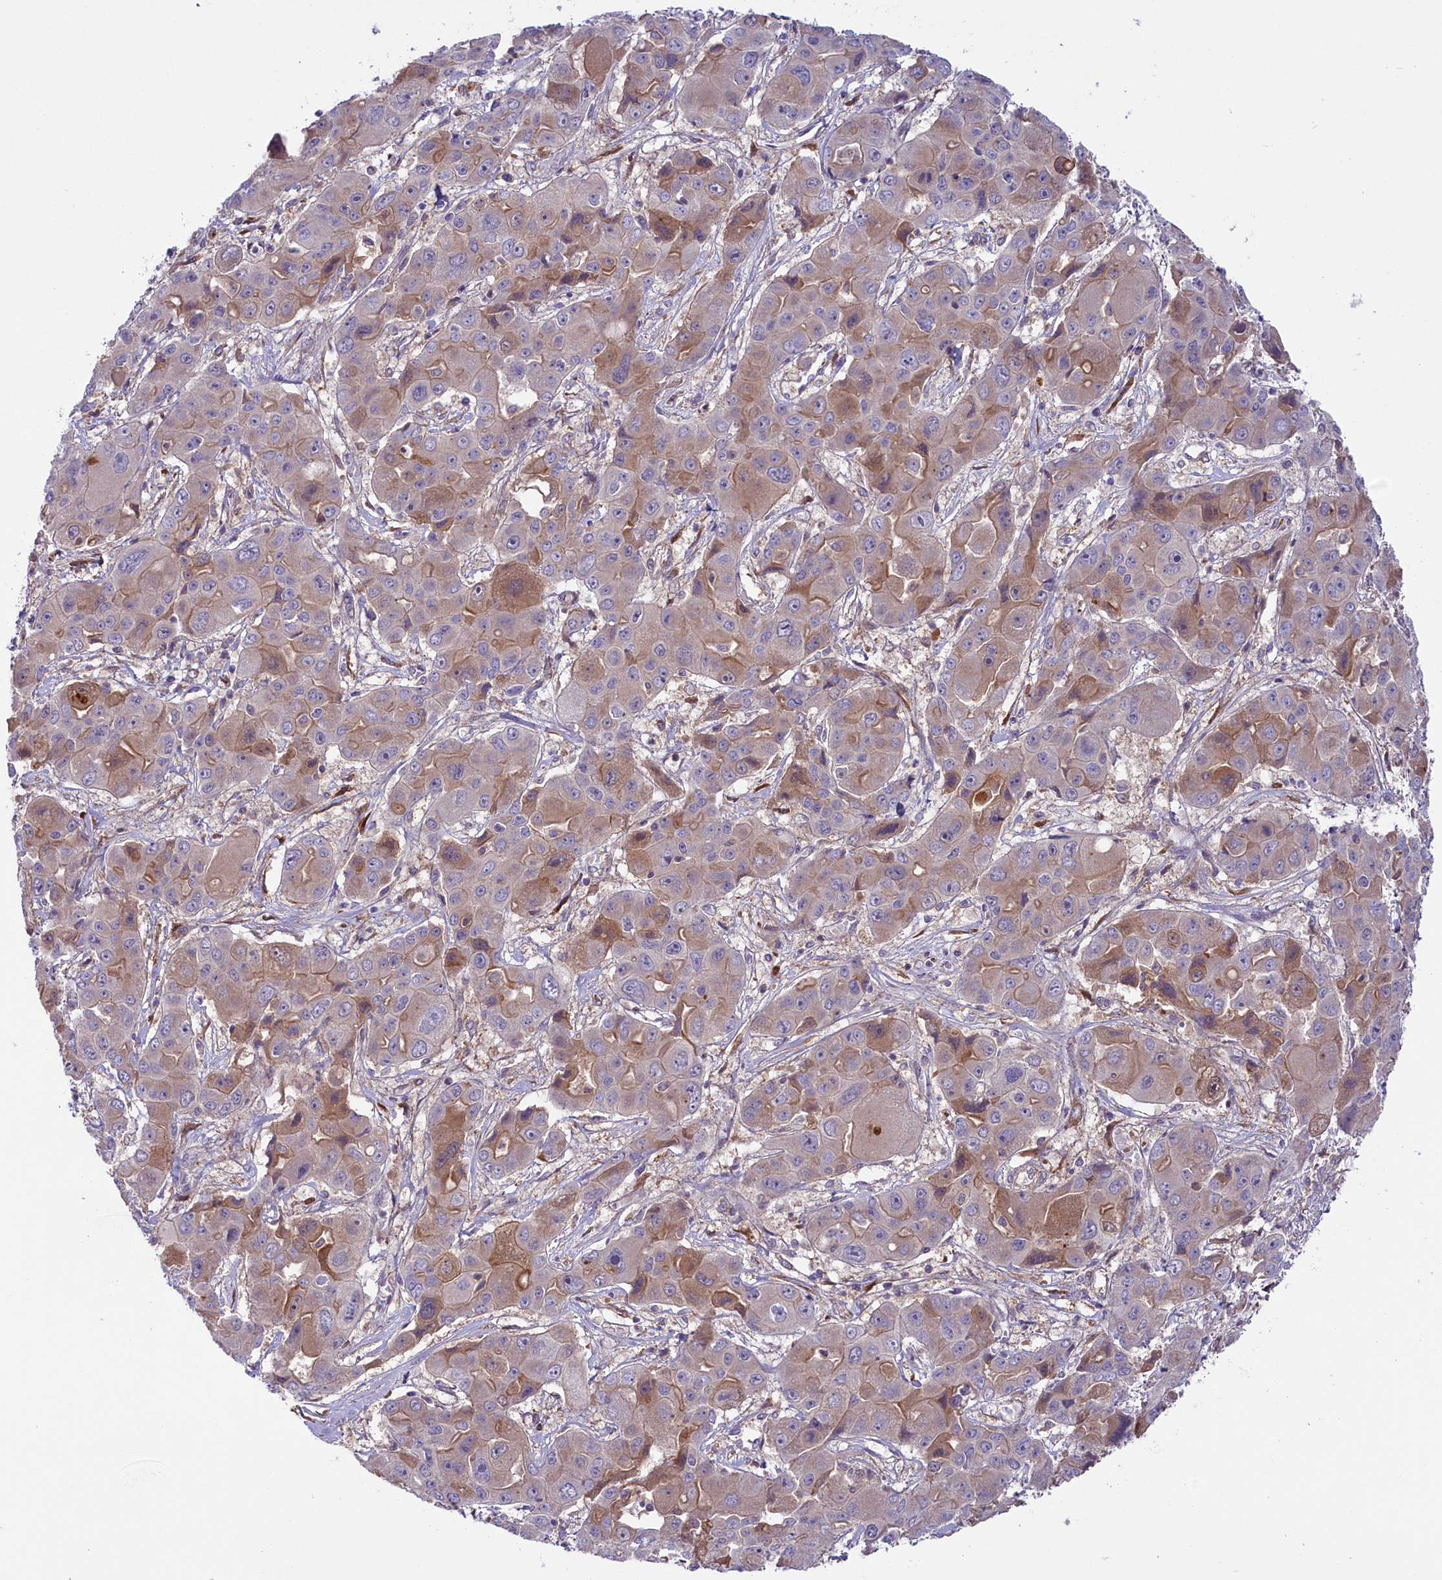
{"staining": {"intensity": "moderate", "quantity": "<25%", "location": "cytoplasmic/membranous"}, "tissue": "liver cancer", "cell_type": "Tumor cells", "image_type": "cancer", "snomed": [{"axis": "morphology", "description": "Cholangiocarcinoma"}, {"axis": "topography", "description": "Liver"}], "caption": "Immunohistochemistry of liver cholangiocarcinoma reveals low levels of moderate cytoplasmic/membranous staining in about <25% of tumor cells.", "gene": "COG8", "patient": {"sex": "male", "age": 67}}